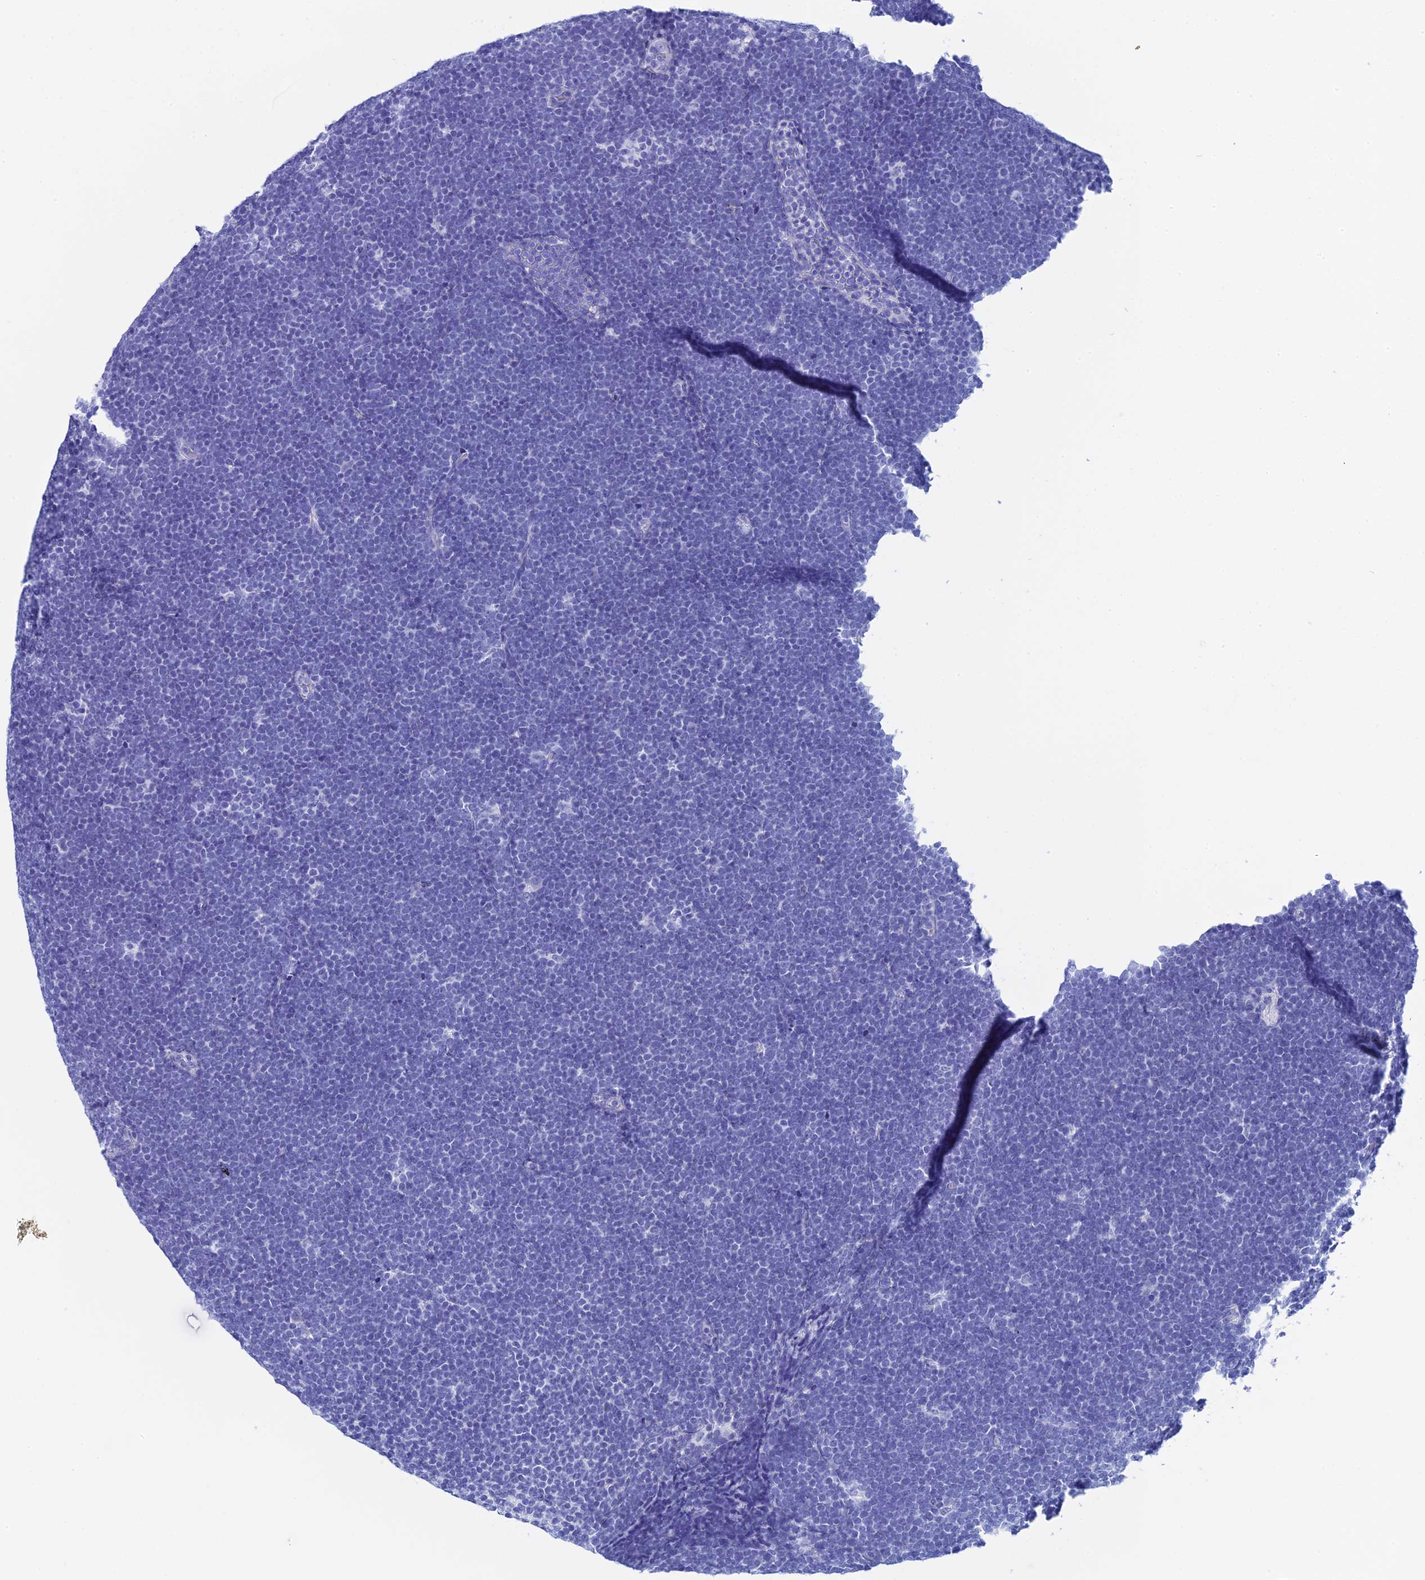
{"staining": {"intensity": "negative", "quantity": "none", "location": "none"}, "tissue": "lymphoma", "cell_type": "Tumor cells", "image_type": "cancer", "snomed": [{"axis": "morphology", "description": "Malignant lymphoma, non-Hodgkin's type, High grade"}, {"axis": "topography", "description": "Lymph node"}], "caption": "An immunohistochemistry micrograph of lymphoma is shown. There is no staining in tumor cells of lymphoma.", "gene": "TEX101", "patient": {"sex": "male", "age": 13}}